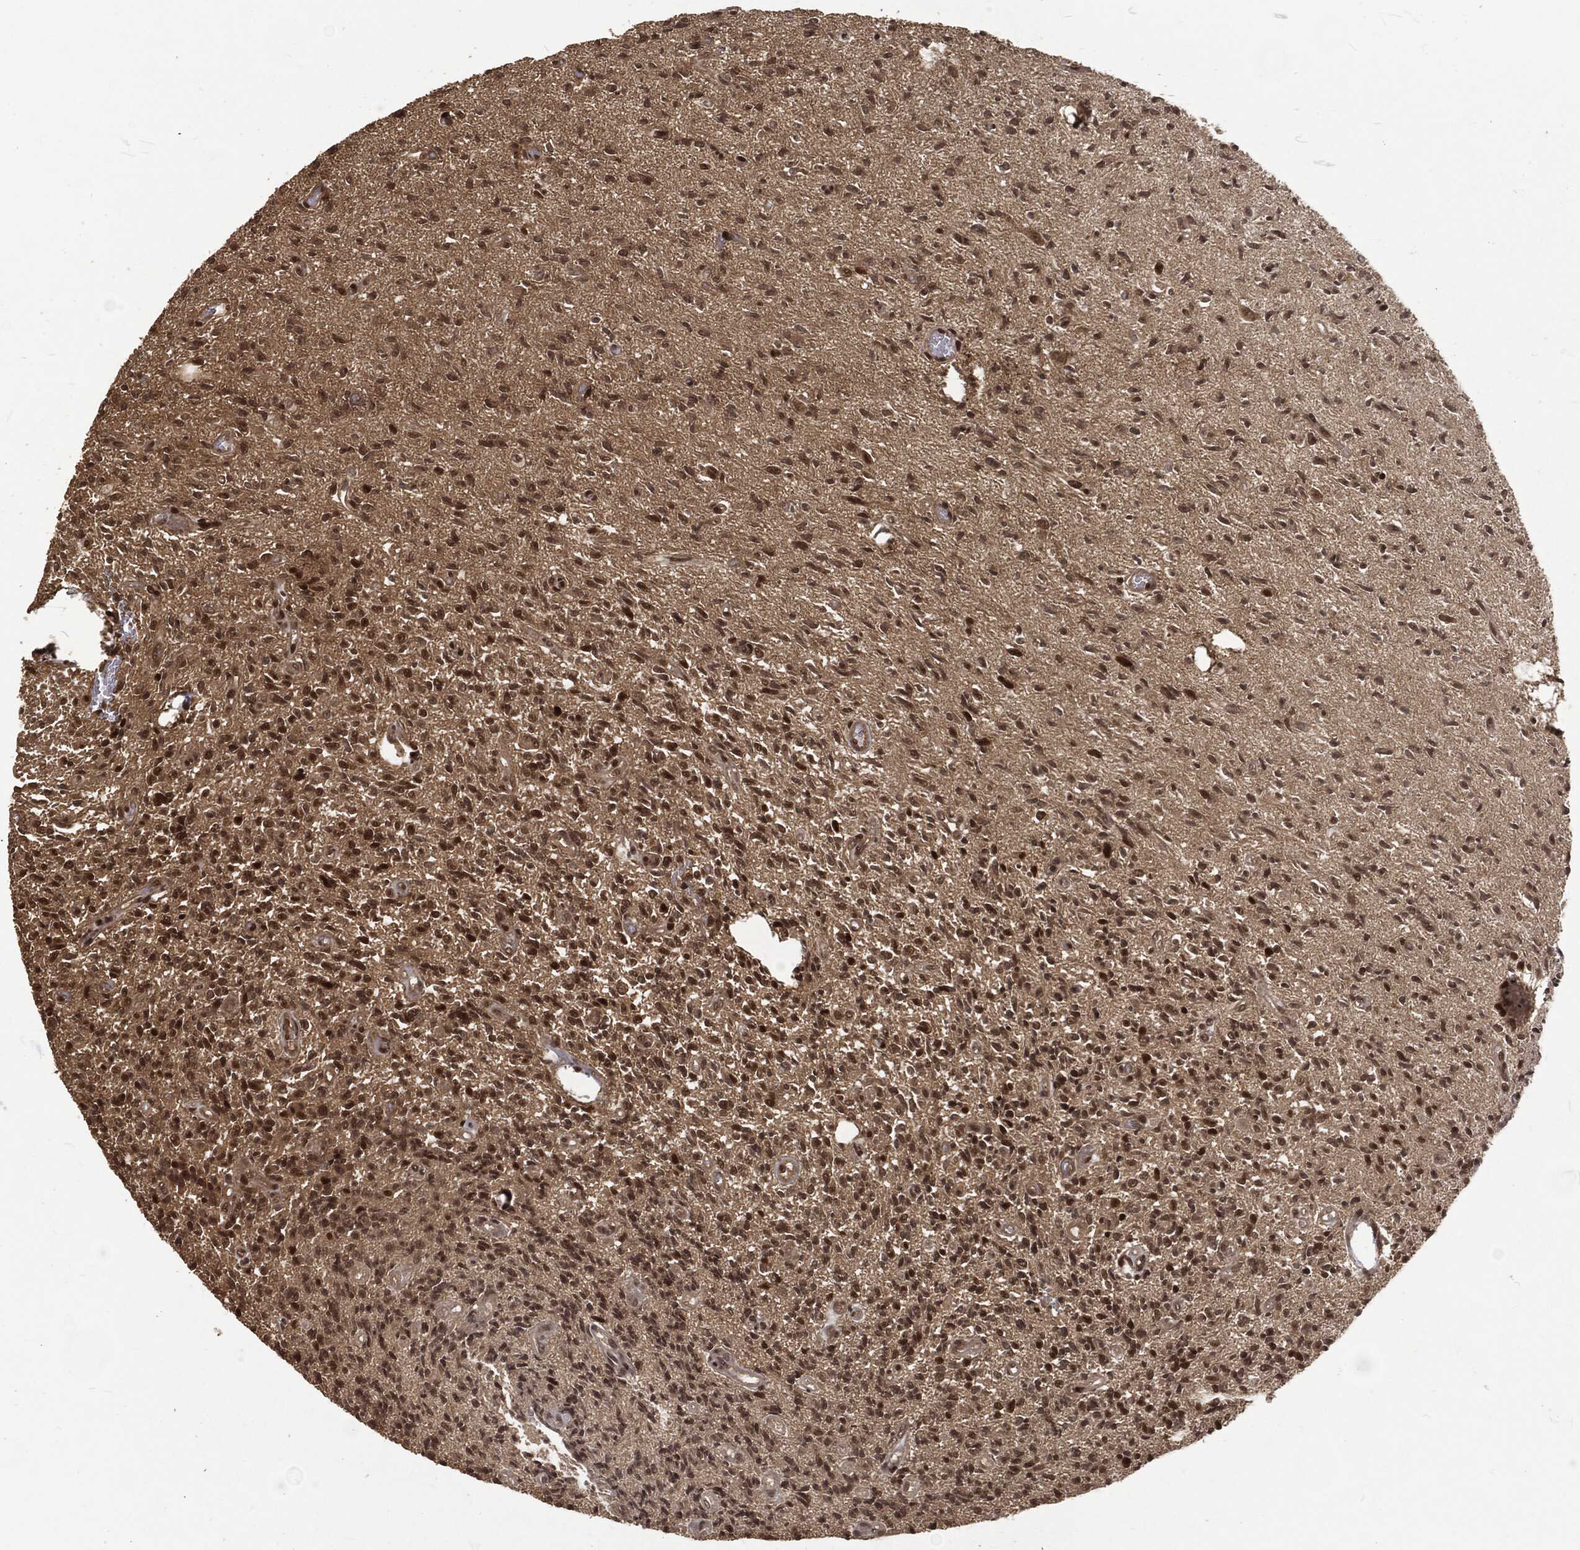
{"staining": {"intensity": "moderate", "quantity": "25%-75%", "location": "nuclear"}, "tissue": "glioma", "cell_type": "Tumor cells", "image_type": "cancer", "snomed": [{"axis": "morphology", "description": "Glioma, malignant, High grade"}, {"axis": "topography", "description": "Brain"}], "caption": "About 25%-75% of tumor cells in human high-grade glioma (malignant) demonstrate moderate nuclear protein staining as visualized by brown immunohistochemical staining.", "gene": "NGRN", "patient": {"sex": "male", "age": 64}}